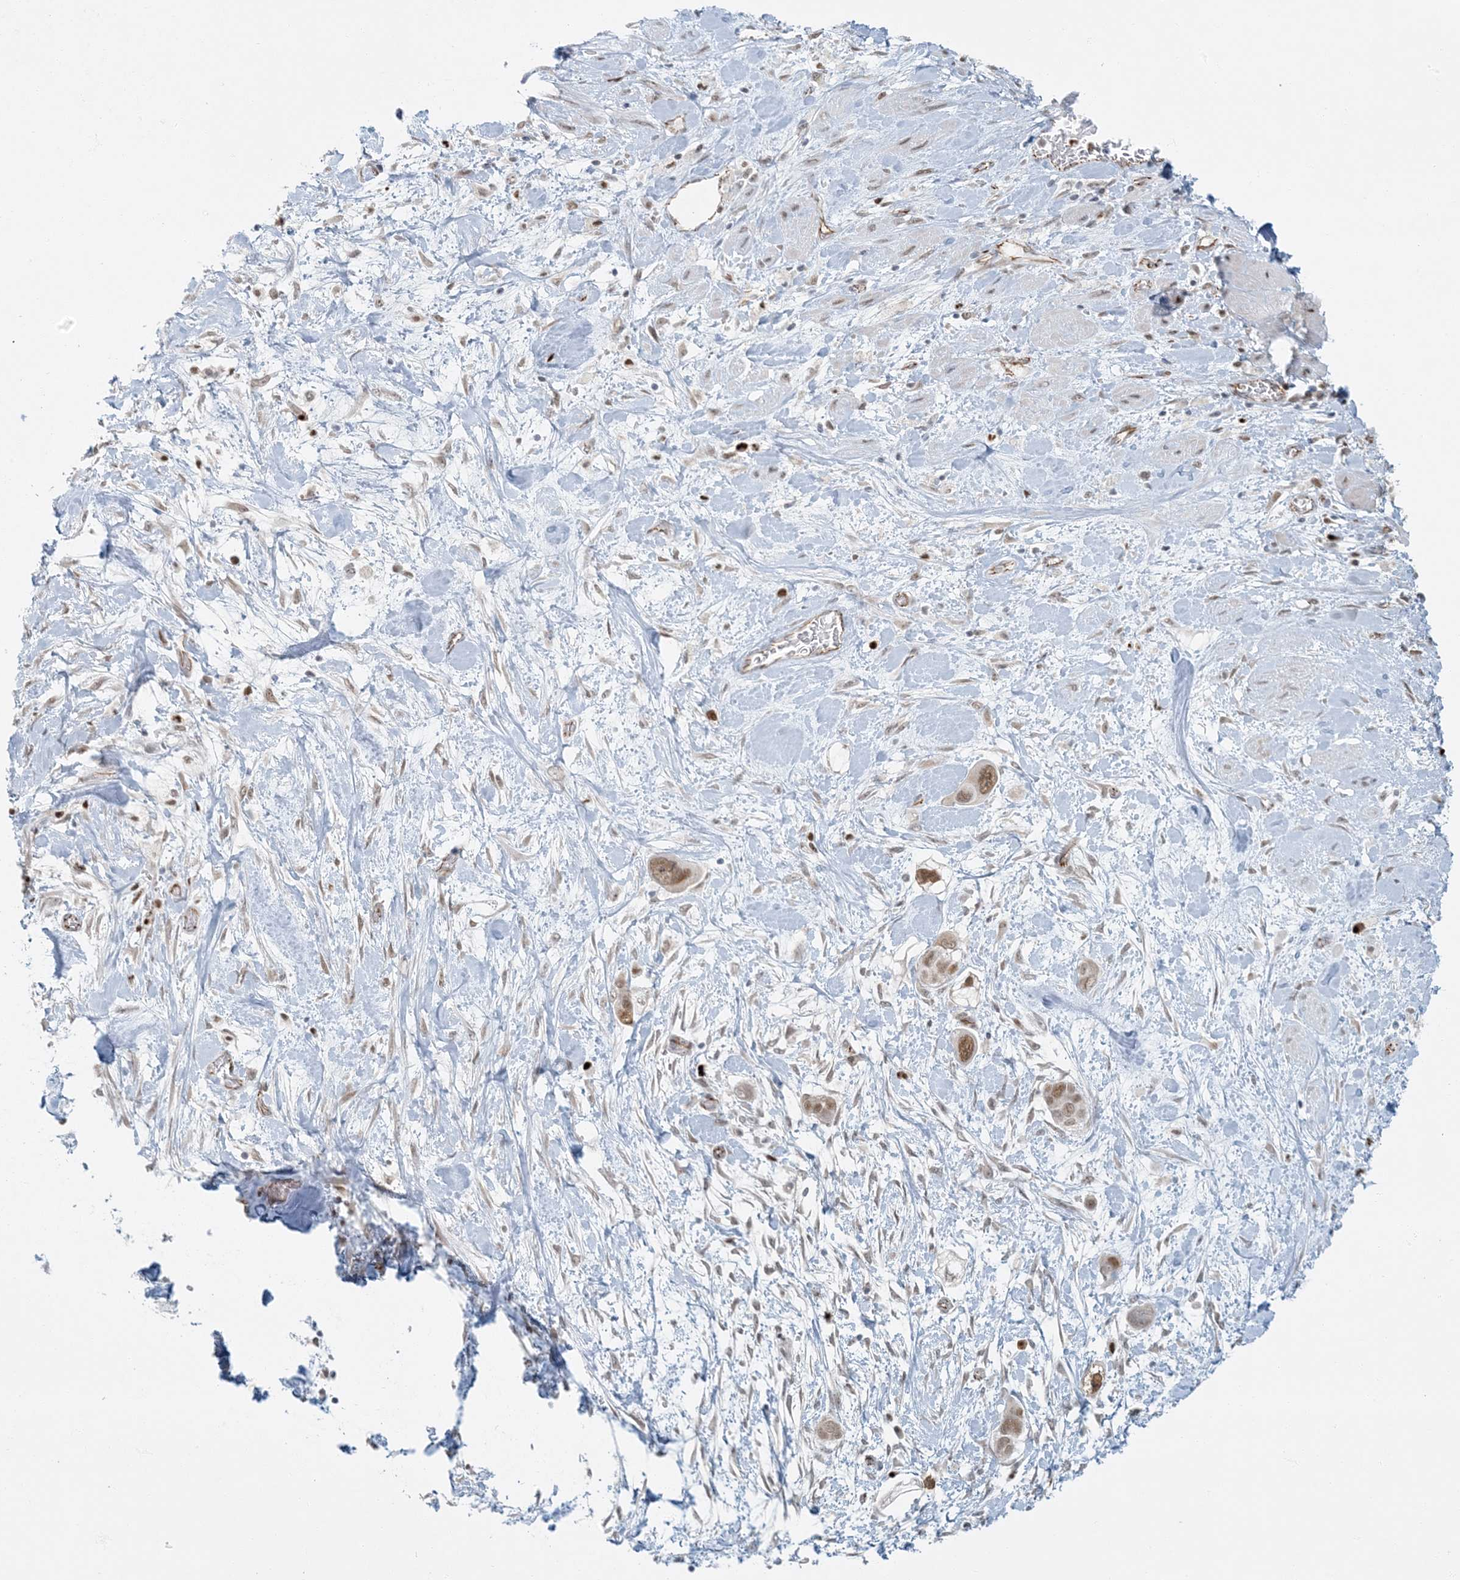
{"staining": {"intensity": "moderate", "quantity": ">75%", "location": "nuclear"}, "tissue": "pancreatic cancer", "cell_type": "Tumor cells", "image_type": "cancer", "snomed": [{"axis": "morphology", "description": "Adenocarcinoma, NOS"}, {"axis": "topography", "description": "Pancreas"}], "caption": "Pancreatic adenocarcinoma stained with DAB IHC shows medium levels of moderate nuclear expression in approximately >75% of tumor cells.", "gene": "AK9", "patient": {"sex": "male", "age": 68}}